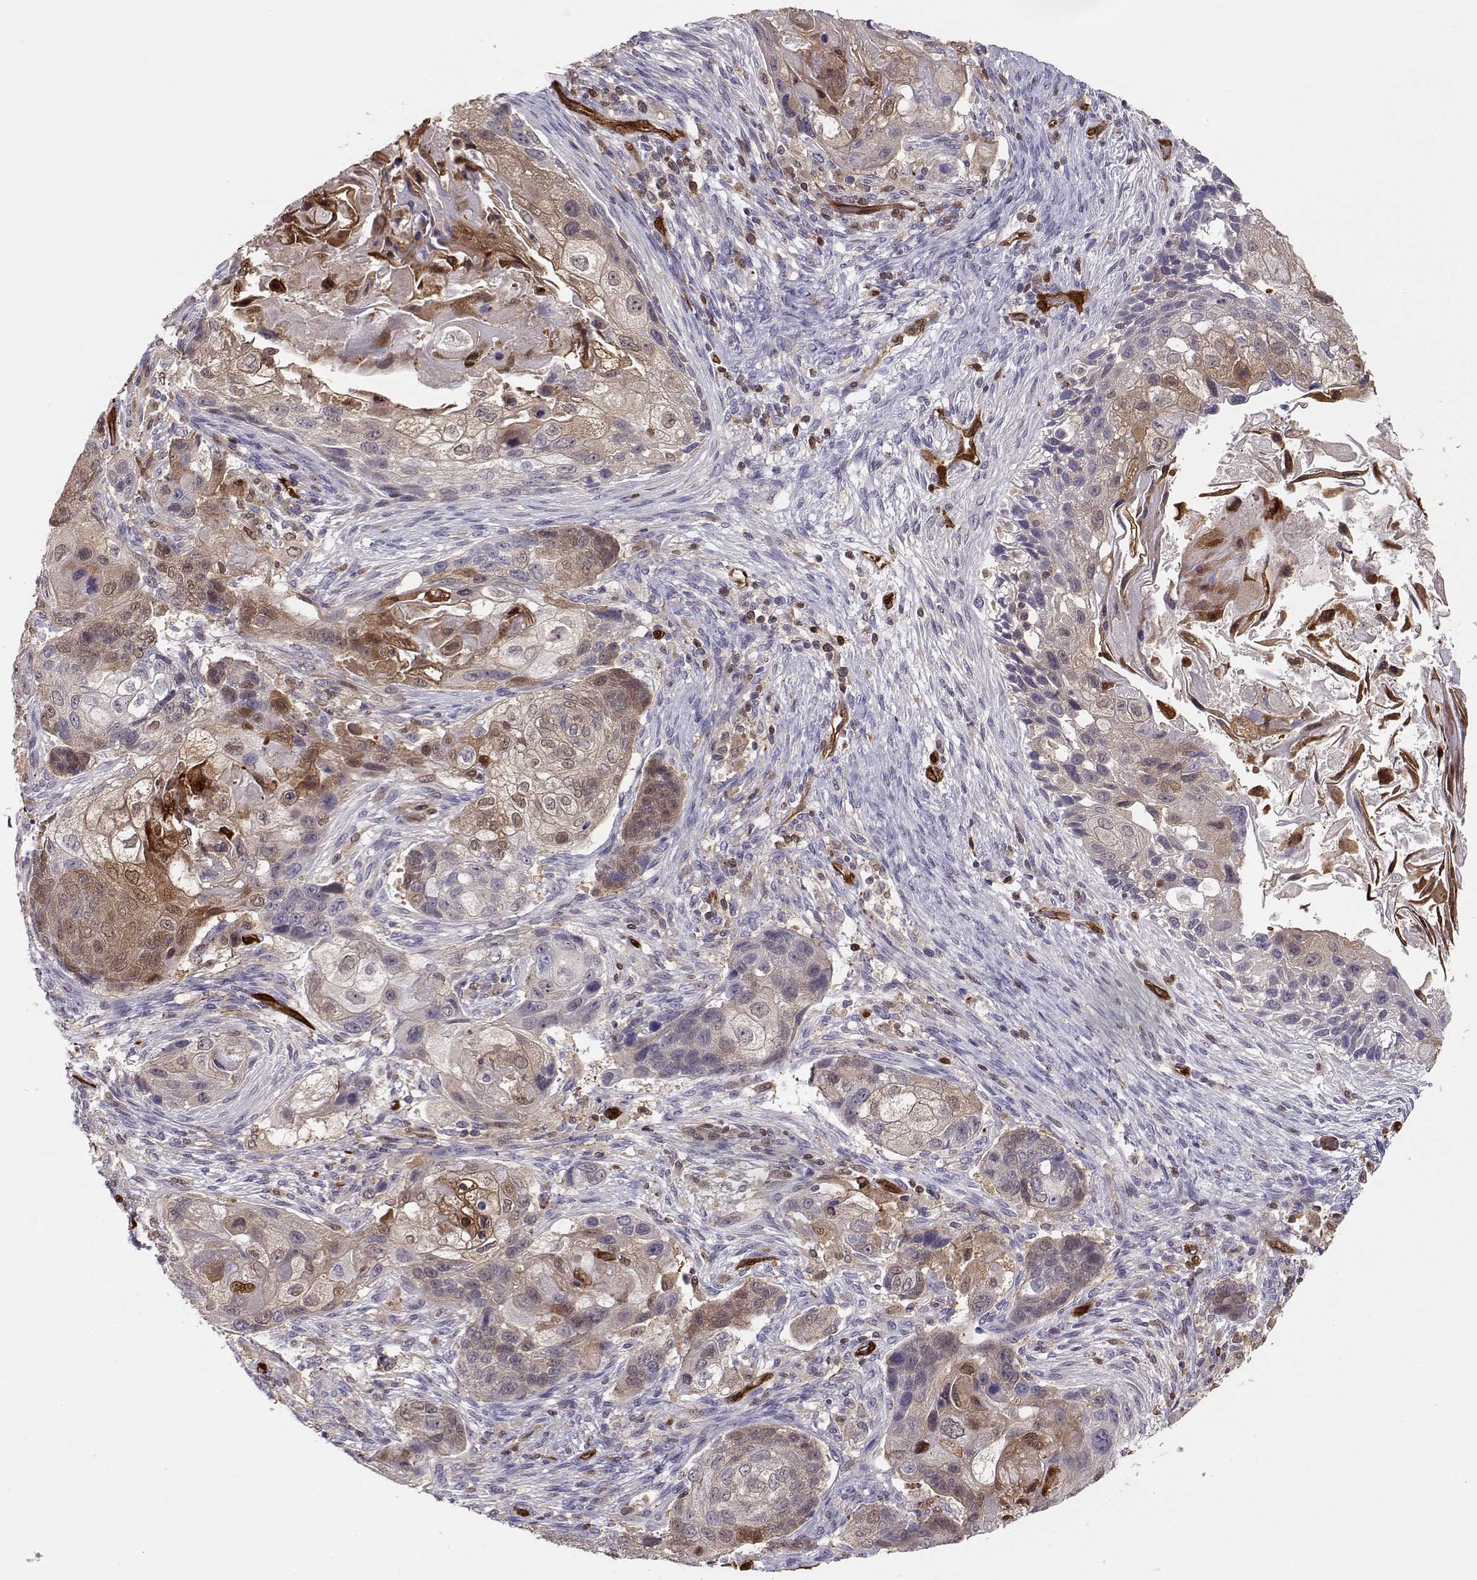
{"staining": {"intensity": "weak", "quantity": ">75%", "location": "cytoplasmic/membranous"}, "tissue": "lung cancer", "cell_type": "Tumor cells", "image_type": "cancer", "snomed": [{"axis": "morphology", "description": "Squamous cell carcinoma, NOS"}, {"axis": "topography", "description": "Lung"}], "caption": "A high-resolution photomicrograph shows immunohistochemistry staining of lung cancer (squamous cell carcinoma), which reveals weak cytoplasmic/membranous positivity in about >75% of tumor cells. Nuclei are stained in blue.", "gene": "PNP", "patient": {"sex": "male", "age": 69}}